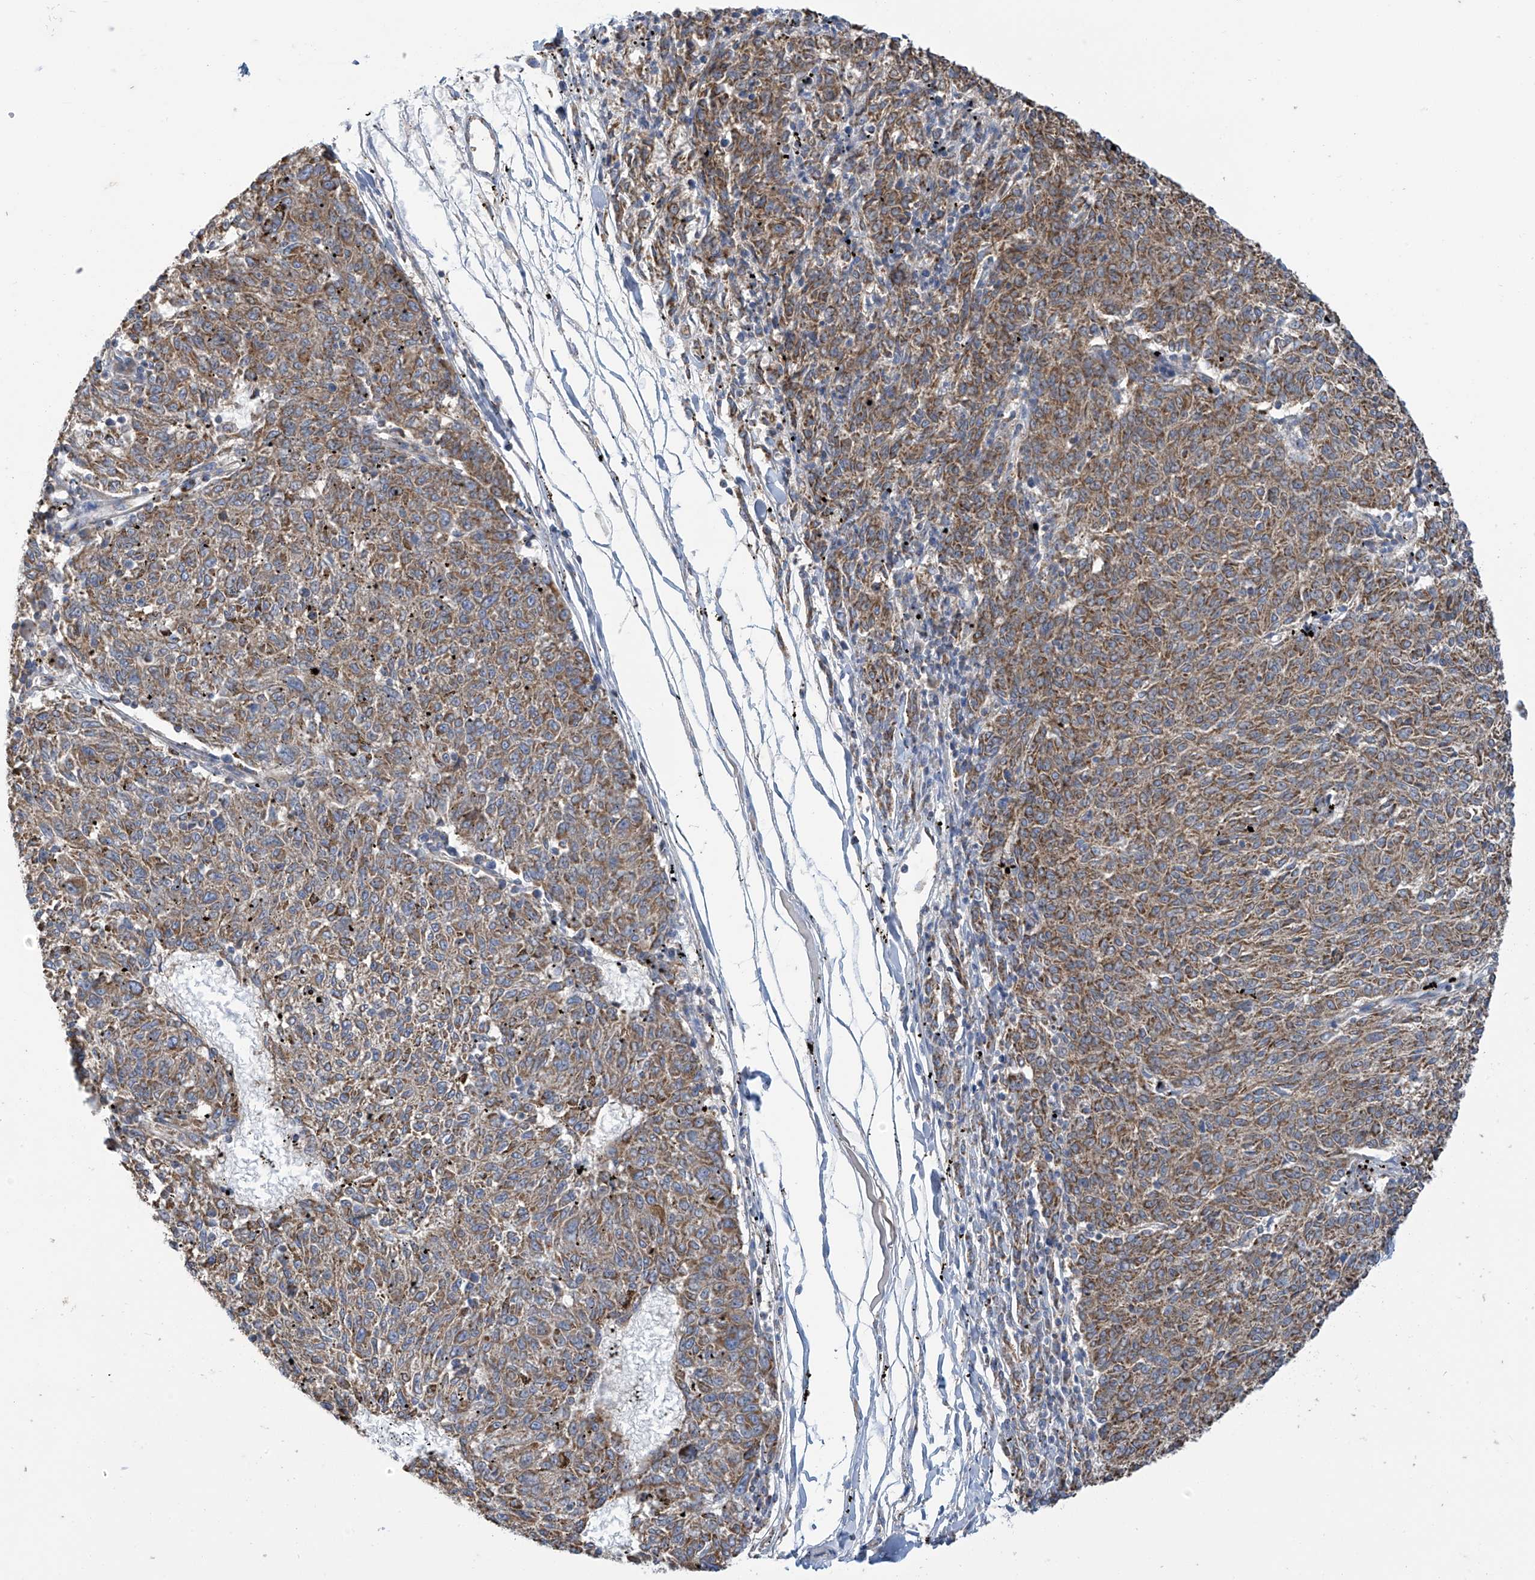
{"staining": {"intensity": "moderate", "quantity": ">75%", "location": "cytoplasmic/membranous"}, "tissue": "melanoma", "cell_type": "Tumor cells", "image_type": "cancer", "snomed": [{"axis": "morphology", "description": "Malignant melanoma, NOS"}, {"axis": "topography", "description": "Skin"}], "caption": "A brown stain shows moderate cytoplasmic/membranous positivity of a protein in melanoma tumor cells. The staining was performed using DAB (3,3'-diaminobenzidine), with brown indicating positive protein expression. Nuclei are stained blue with hematoxylin.", "gene": "PNPT1", "patient": {"sex": "female", "age": 72}}